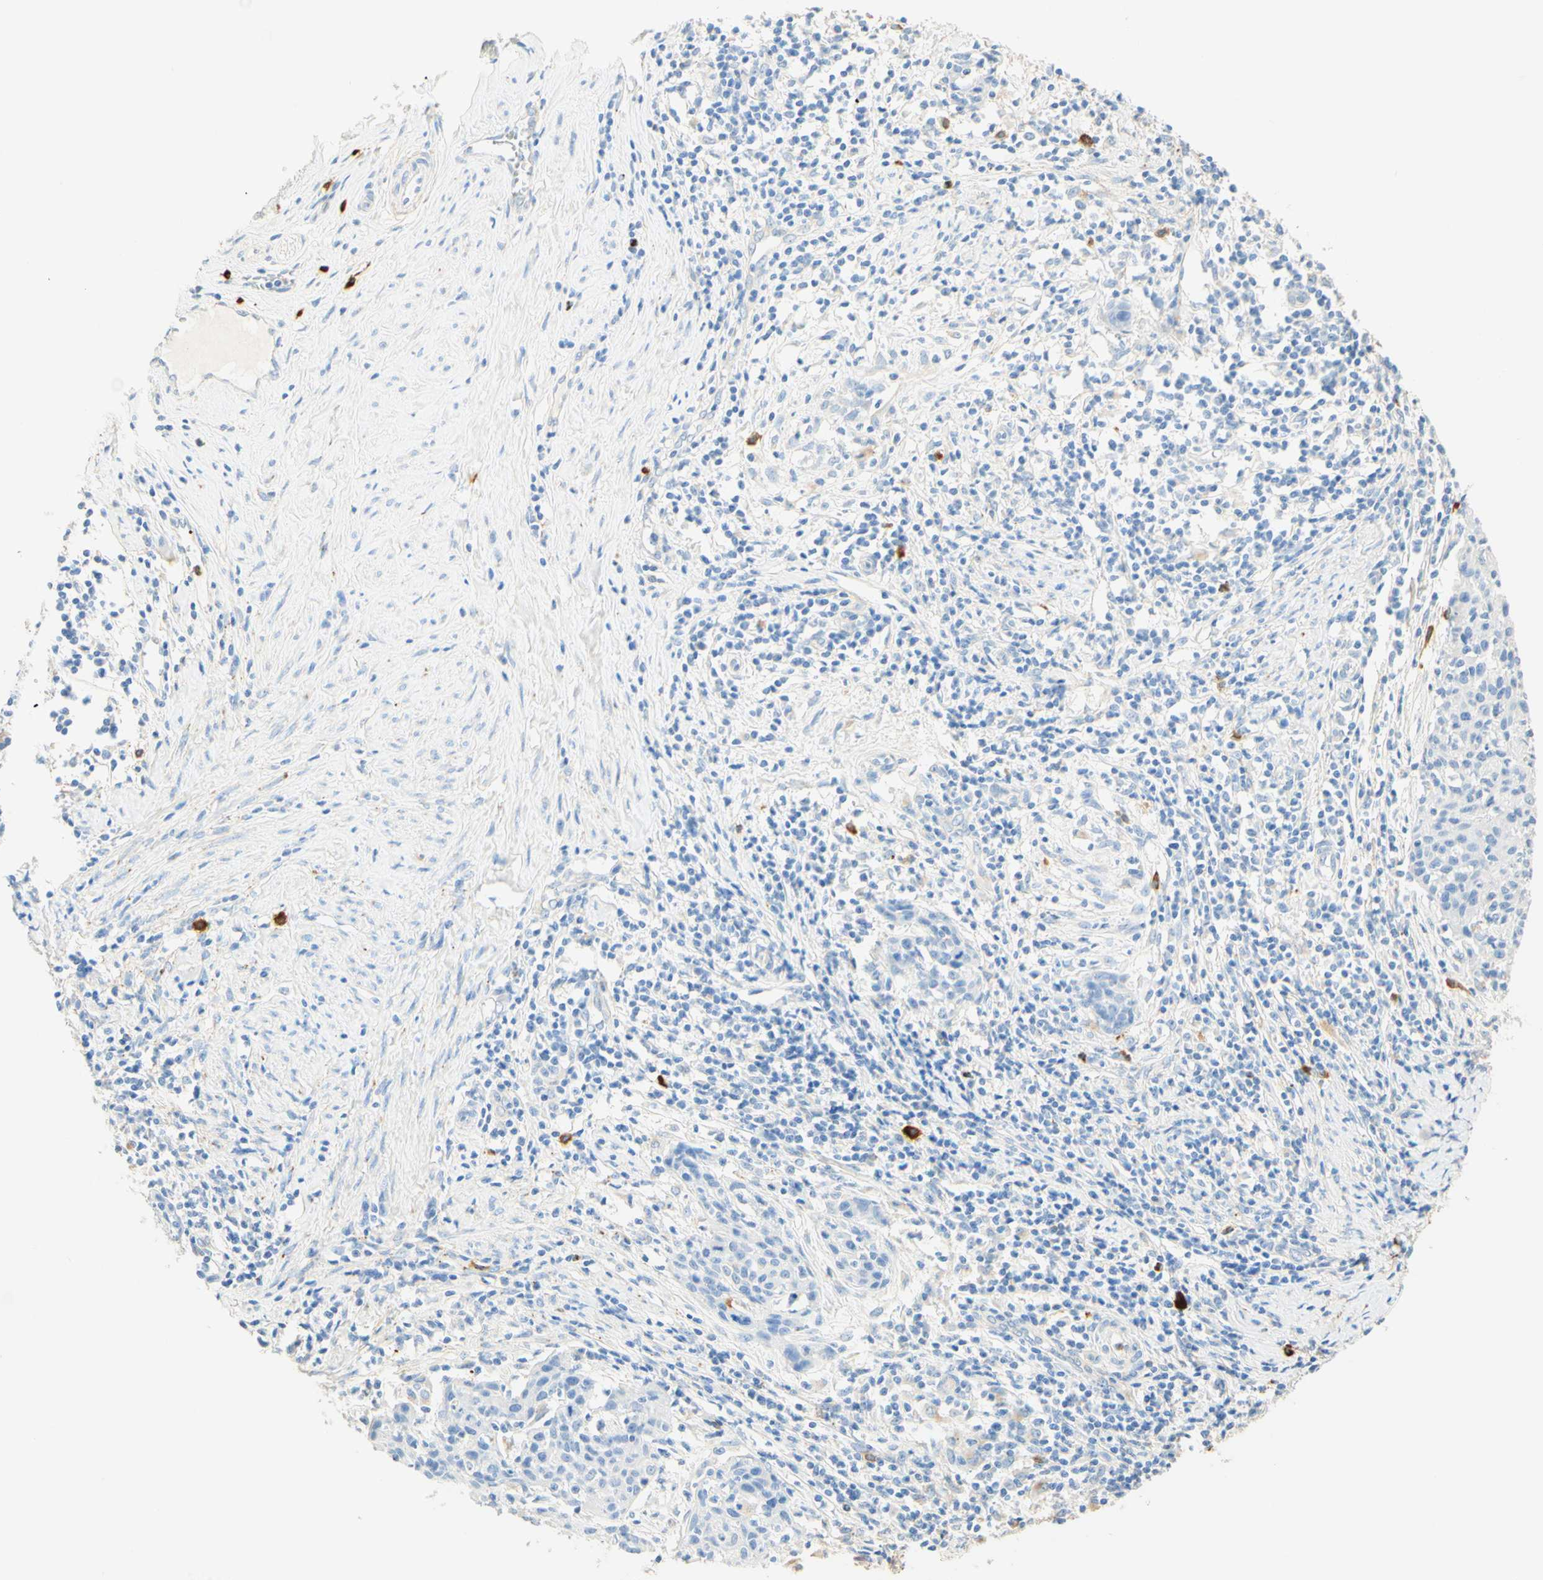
{"staining": {"intensity": "negative", "quantity": "none", "location": "none"}, "tissue": "cervical cancer", "cell_type": "Tumor cells", "image_type": "cancer", "snomed": [{"axis": "morphology", "description": "Squamous cell carcinoma, NOS"}, {"axis": "topography", "description": "Cervix"}], "caption": "DAB (3,3'-diaminobenzidine) immunohistochemical staining of cervical squamous cell carcinoma demonstrates no significant staining in tumor cells. The staining is performed using DAB (3,3'-diaminobenzidine) brown chromogen with nuclei counter-stained in using hematoxylin.", "gene": "CD63", "patient": {"sex": "female", "age": 38}}